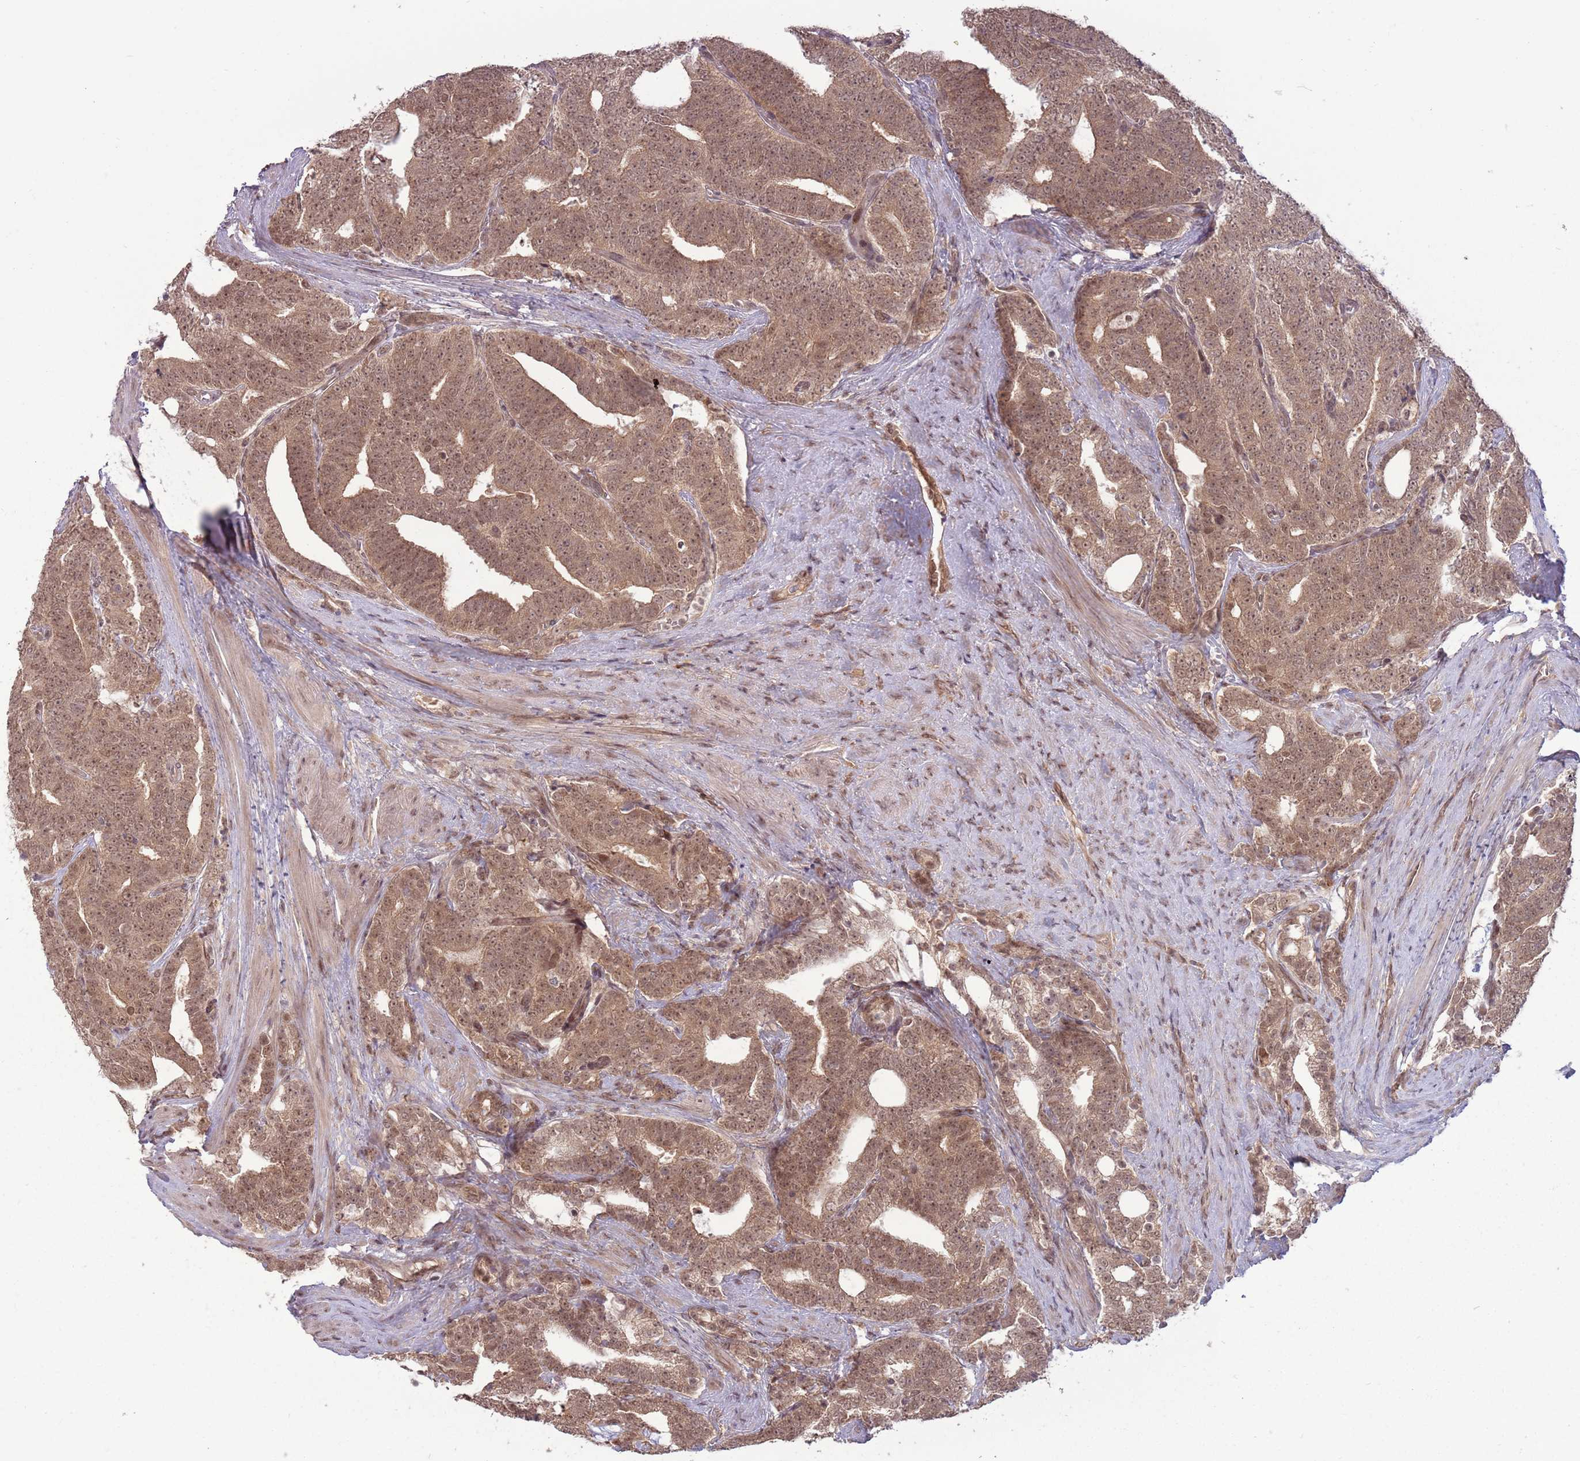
{"staining": {"intensity": "moderate", "quantity": ">75%", "location": "cytoplasmic/membranous,nuclear"}, "tissue": "prostate cancer", "cell_type": "Tumor cells", "image_type": "cancer", "snomed": [{"axis": "morphology", "description": "Adenocarcinoma, High grade"}, {"axis": "topography", "description": "Prostate and seminal vesicle, NOS"}], "caption": "This is a histology image of immunohistochemistry (IHC) staining of prostate cancer, which shows moderate staining in the cytoplasmic/membranous and nuclear of tumor cells.", "gene": "ADAMTS3", "patient": {"sex": "male", "age": 67}}